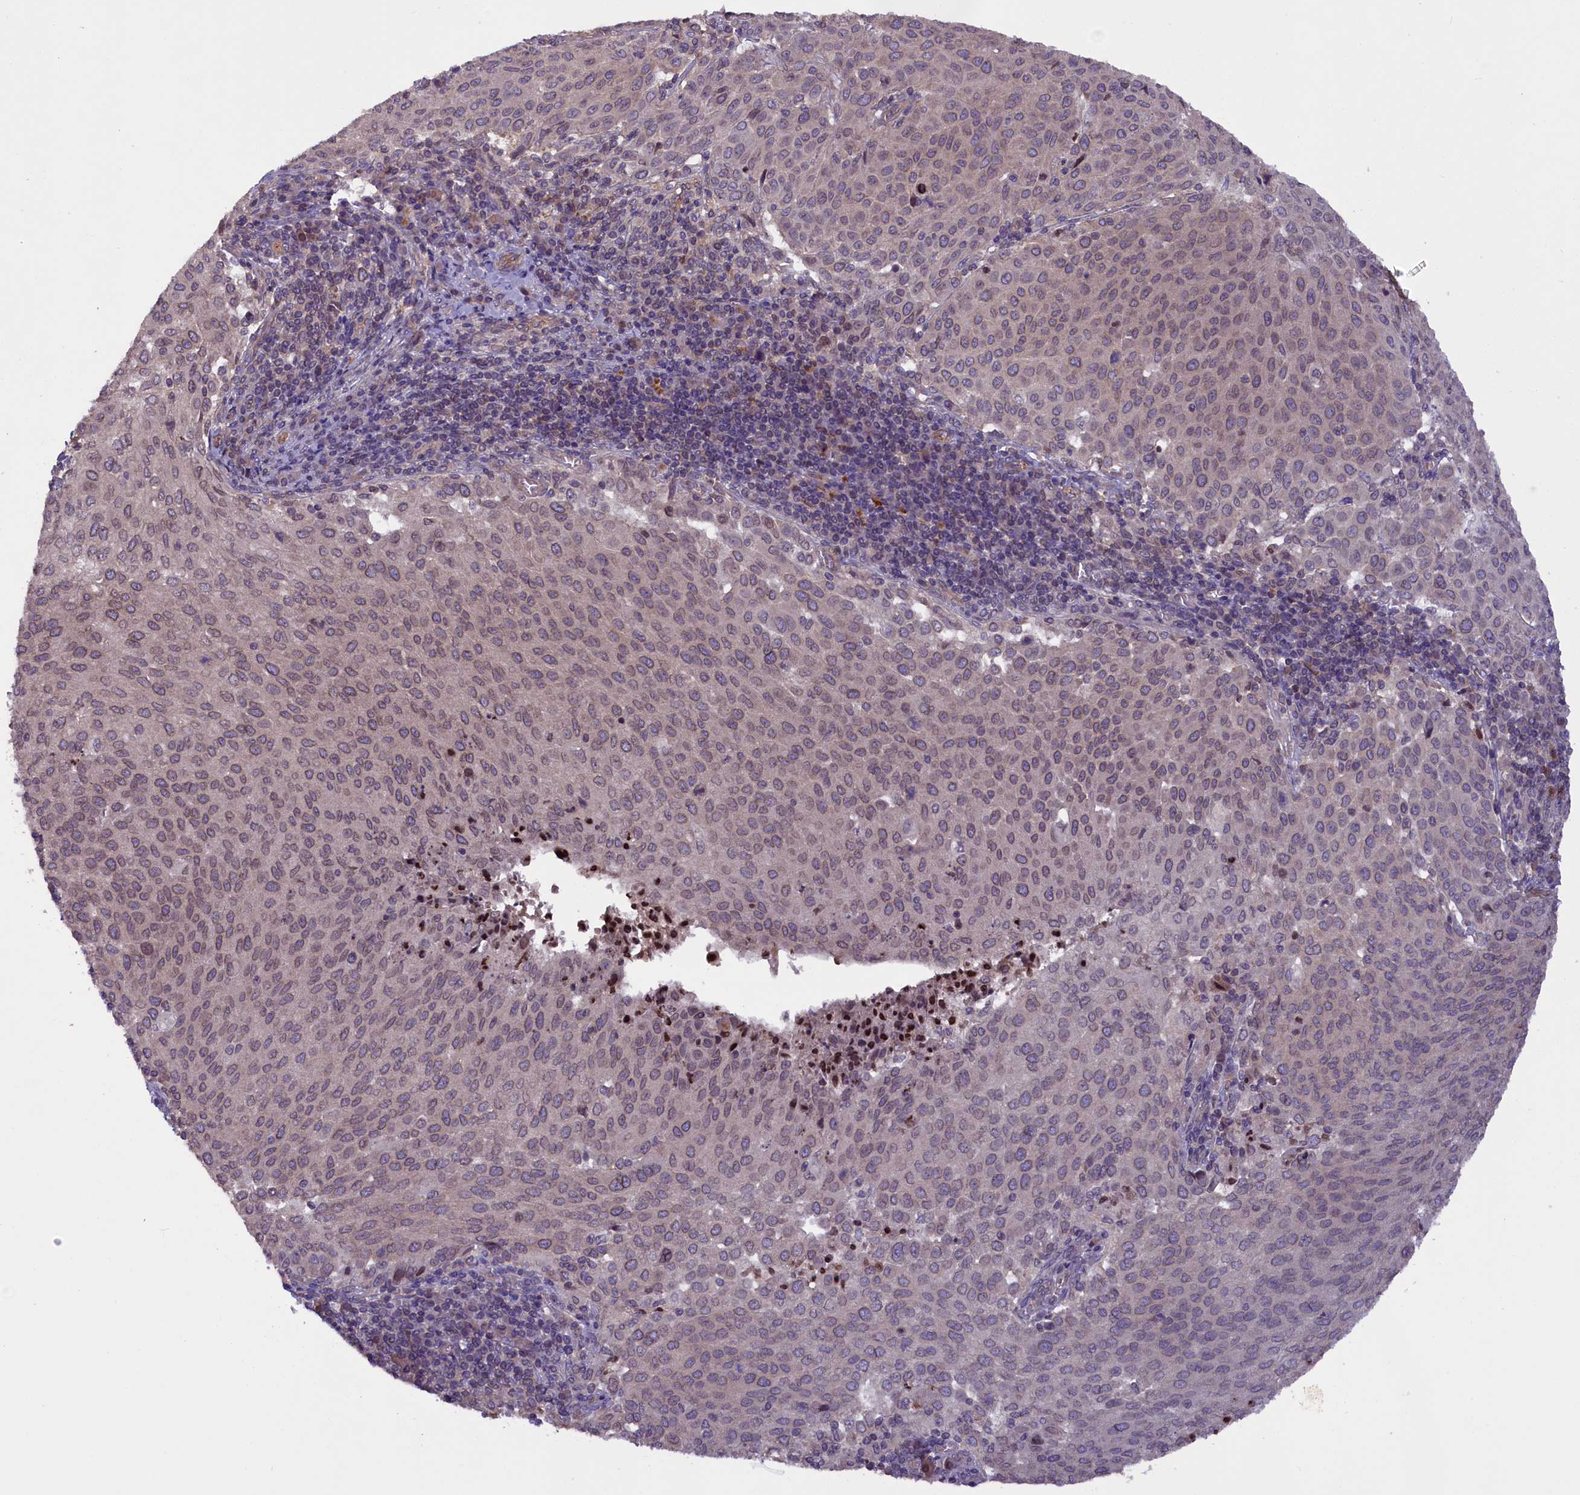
{"staining": {"intensity": "weak", "quantity": "25%-75%", "location": "cytoplasmic/membranous,nuclear"}, "tissue": "cervical cancer", "cell_type": "Tumor cells", "image_type": "cancer", "snomed": [{"axis": "morphology", "description": "Squamous cell carcinoma, NOS"}, {"axis": "topography", "description": "Cervix"}], "caption": "Immunohistochemical staining of squamous cell carcinoma (cervical) shows low levels of weak cytoplasmic/membranous and nuclear protein staining in approximately 25%-75% of tumor cells.", "gene": "CCDC125", "patient": {"sex": "female", "age": 46}}